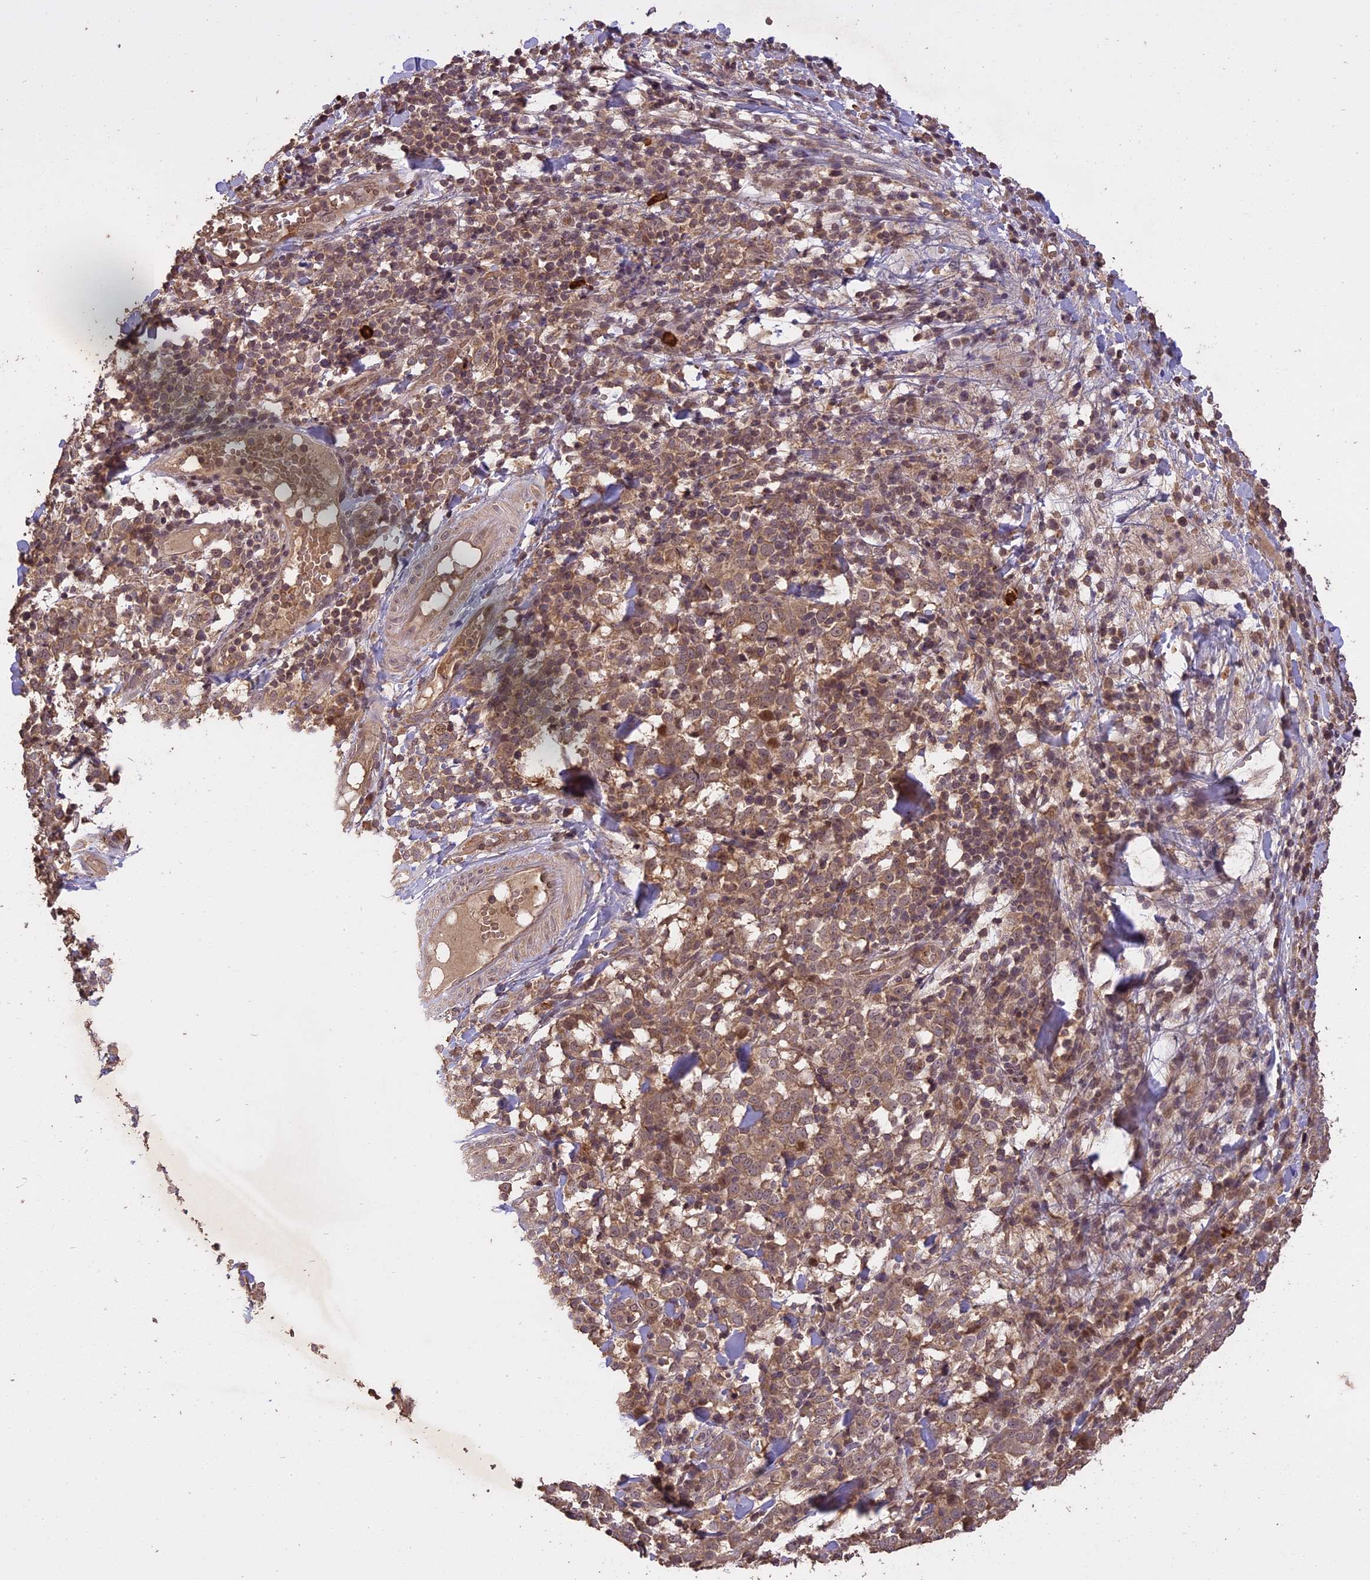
{"staining": {"intensity": "moderate", "quantity": ">75%", "location": "cytoplasmic/membranous"}, "tissue": "melanoma", "cell_type": "Tumor cells", "image_type": "cancer", "snomed": [{"axis": "morphology", "description": "Malignant melanoma, NOS"}, {"axis": "topography", "description": "Skin"}], "caption": "Tumor cells exhibit medium levels of moderate cytoplasmic/membranous expression in about >75% of cells in melanoma. (Stains: DAB (3,3'-diaminobenzidine) in brown, nuclei in blue, Microscopy: brightfield microscopy at high magnification).", "gene": "TIGD7", "patient": {"sex": "female", "age": 72}}